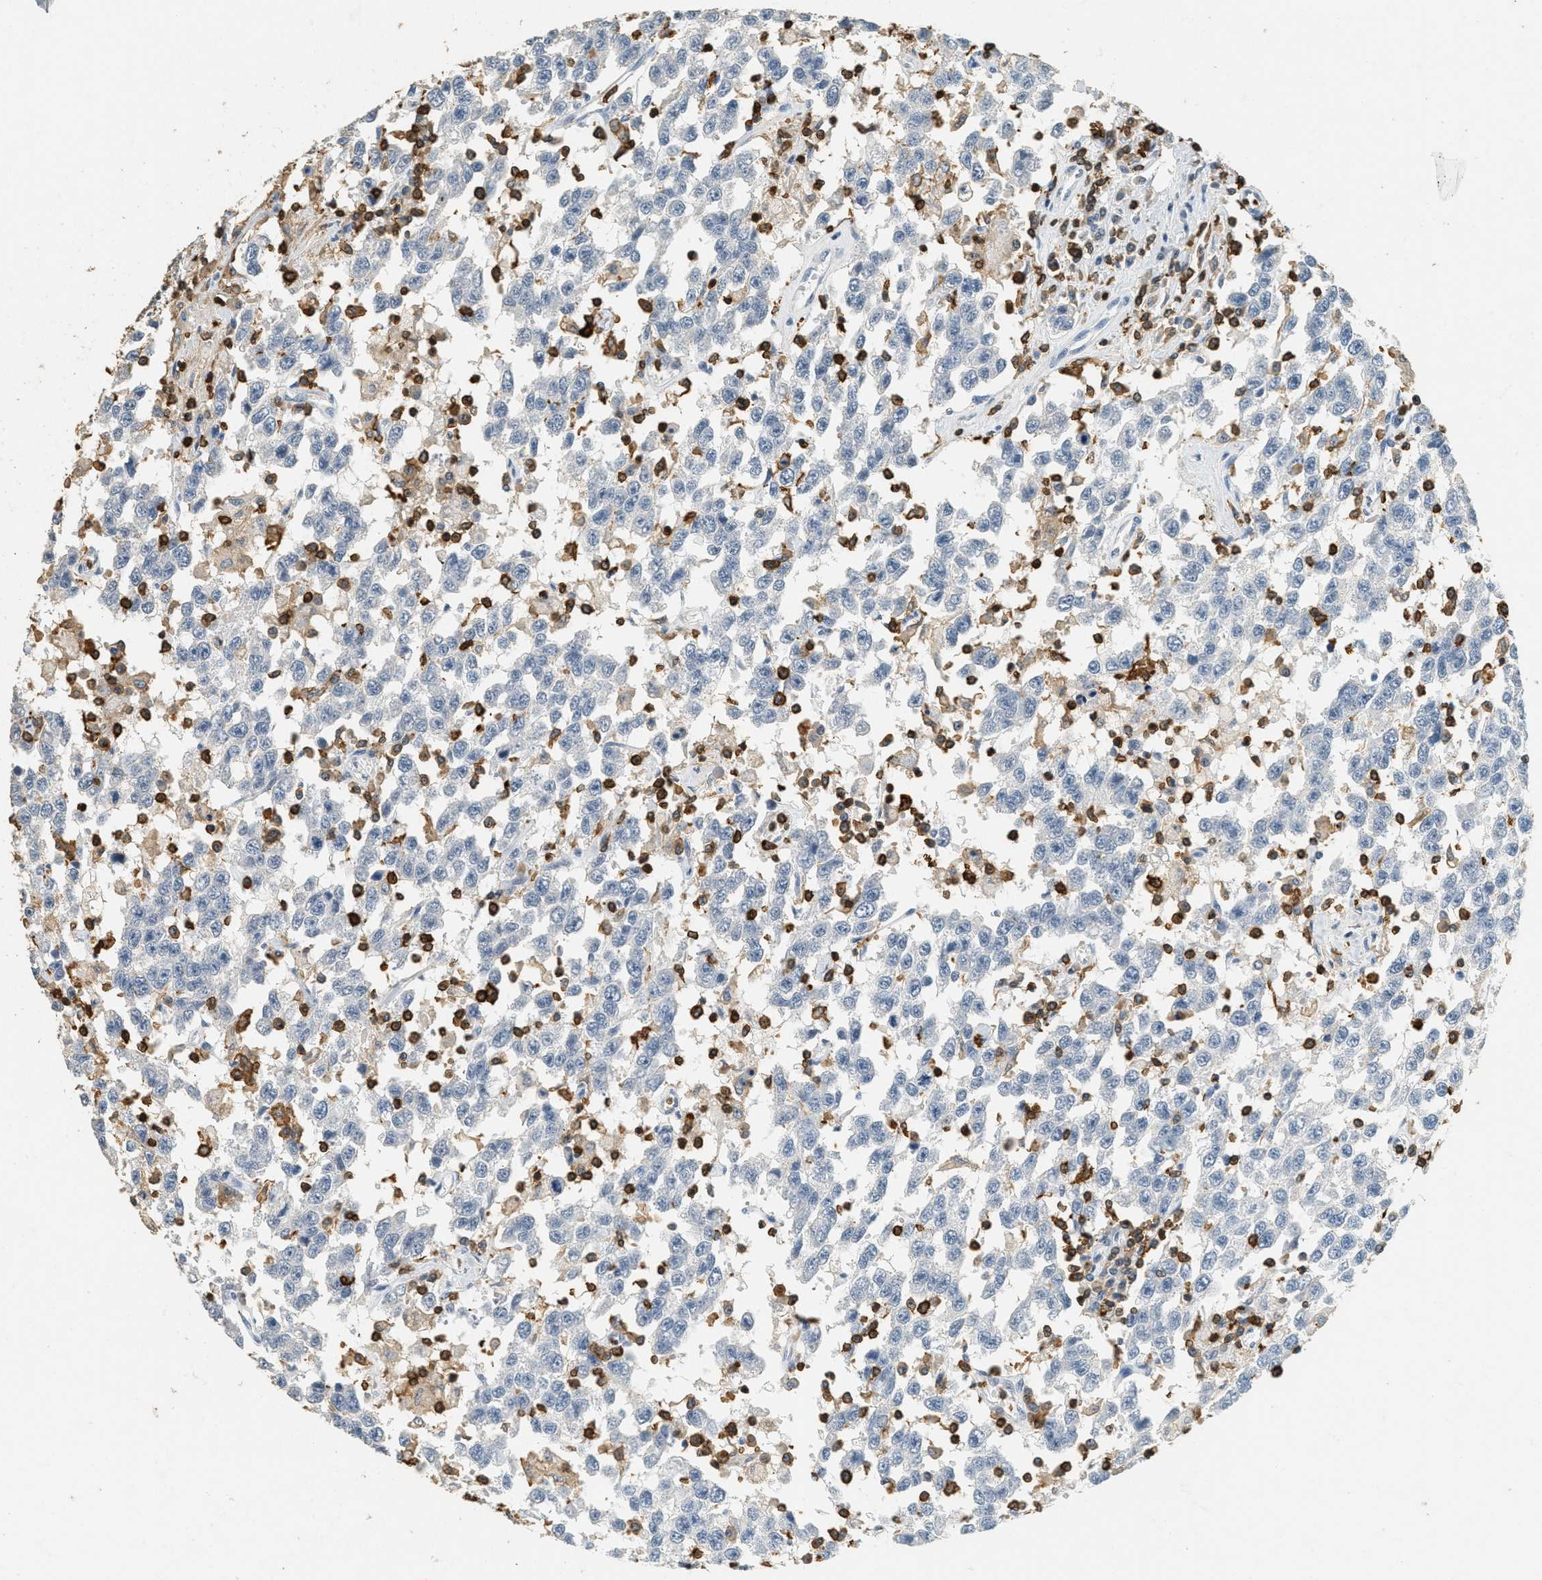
{"staining": {"intensity": "negative", "quantity": "none", "location": "none"}, "tissue": "testis cancer", "cell_type": "Tumor cells", "image_type": "cancer", "snomed": [{"axis": "morphology", "description": "Seminoma, NOS"}, {"axis": "topography", "description": "Testis"}], "caption": "Tumor cells are negative for protein expression in human seminoma (testis). (DAB (3,3'-diaminobenzidine) immunohistochemistry, high magnification).", "gene": "LSP1", "patient": {"sex": "male", "age": 41}}